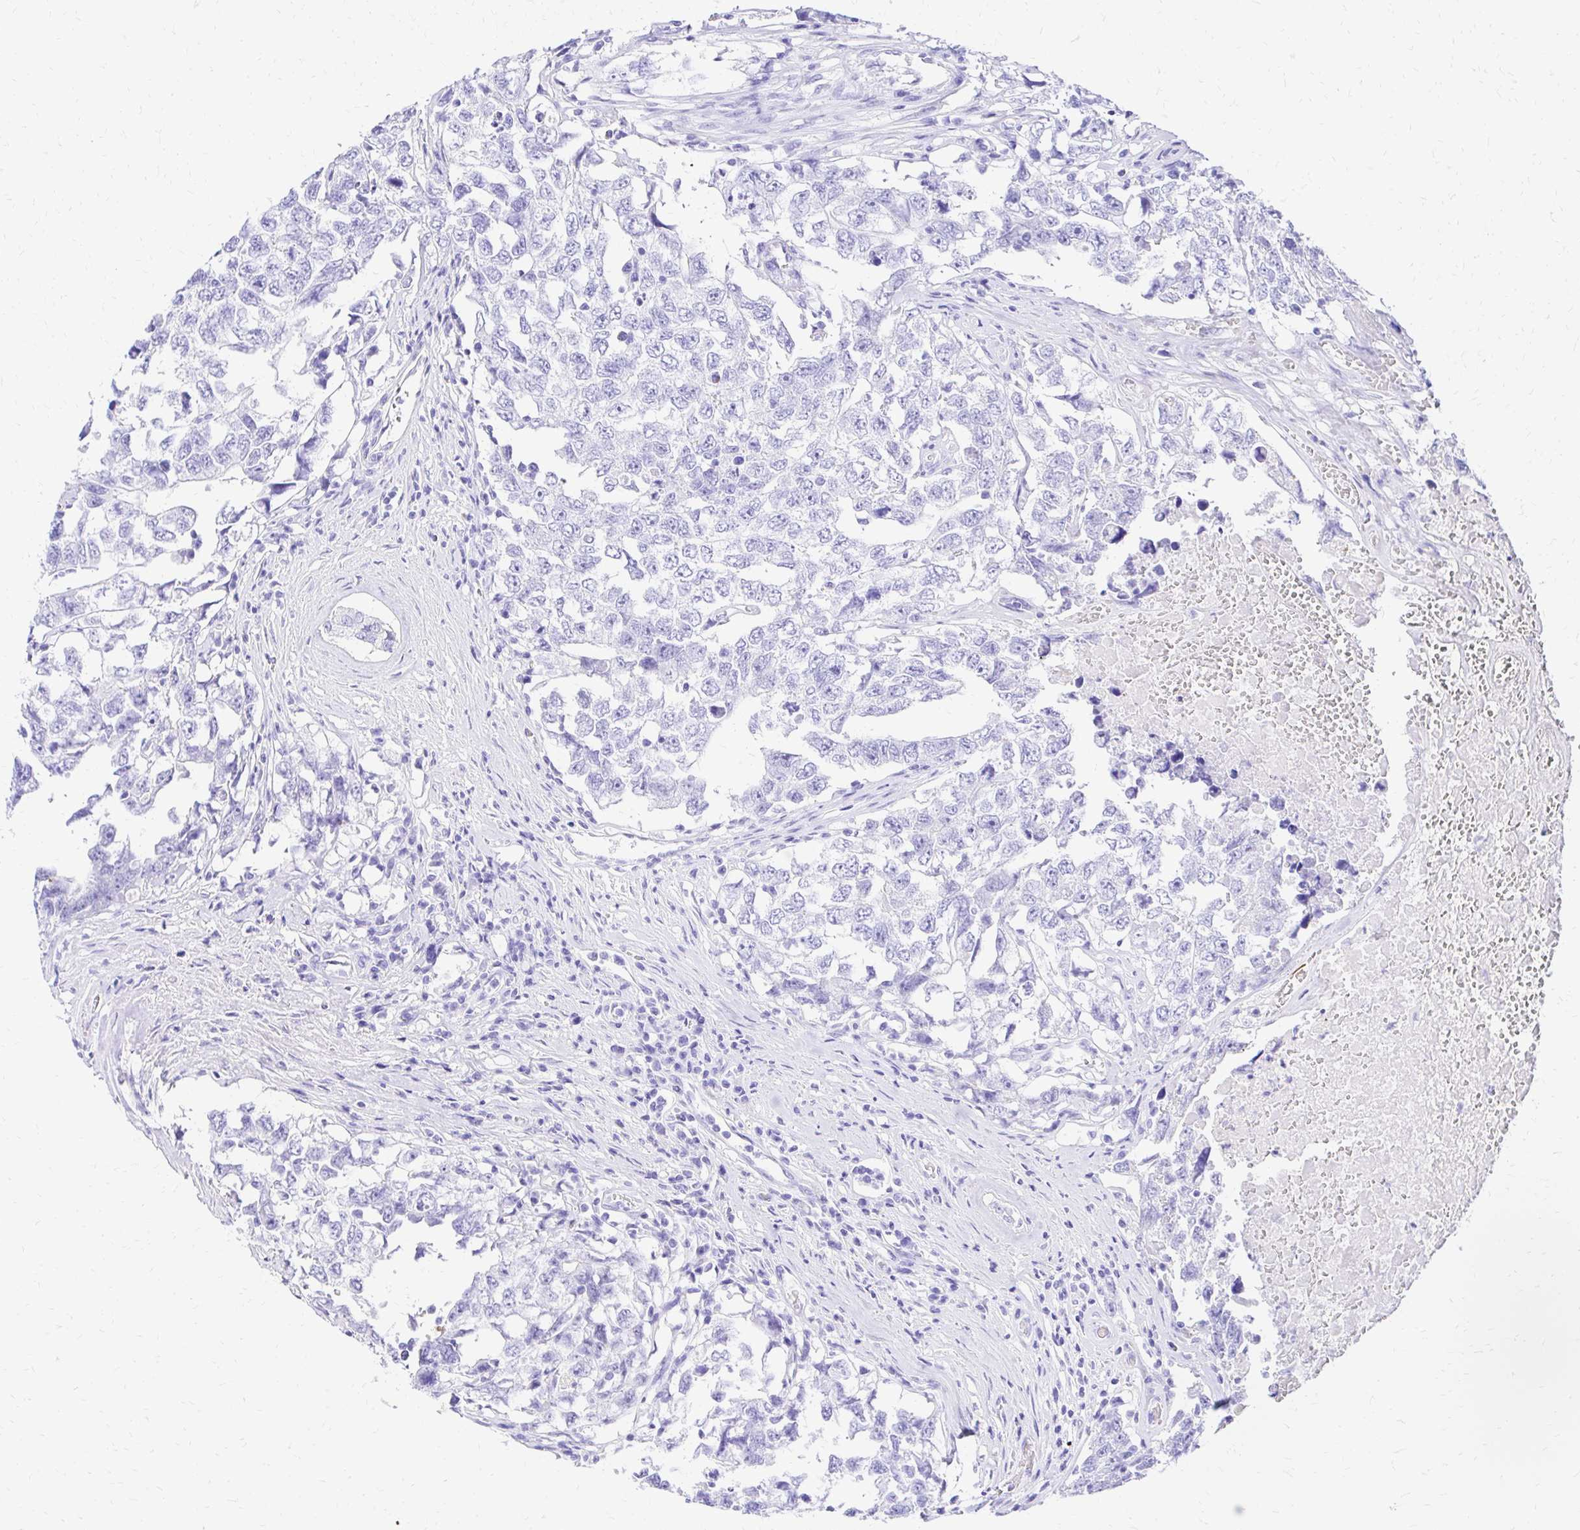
{"staining": {"intensity": "negative", "quantity": "none", "location": "none"}, "tissue": "testis cancer", "cell_type": "Tumor cells", "image_type": "cancer", "snomed": [{"axis": "morphology", "description": "Carcinoma, Embryonal, NOS"}, {"axis": "topography", "description": "Testis"}], "caption": "High power microscopy photomicrograph of an immunohistochemistry histopathology image of embryonal carcinoma (testis), revealing no significant staining in tumor cells. (IHC, brightfield microscopy, high magnification).", "gene": "S100G", "patient": {"sex": "male", "age": 22}}